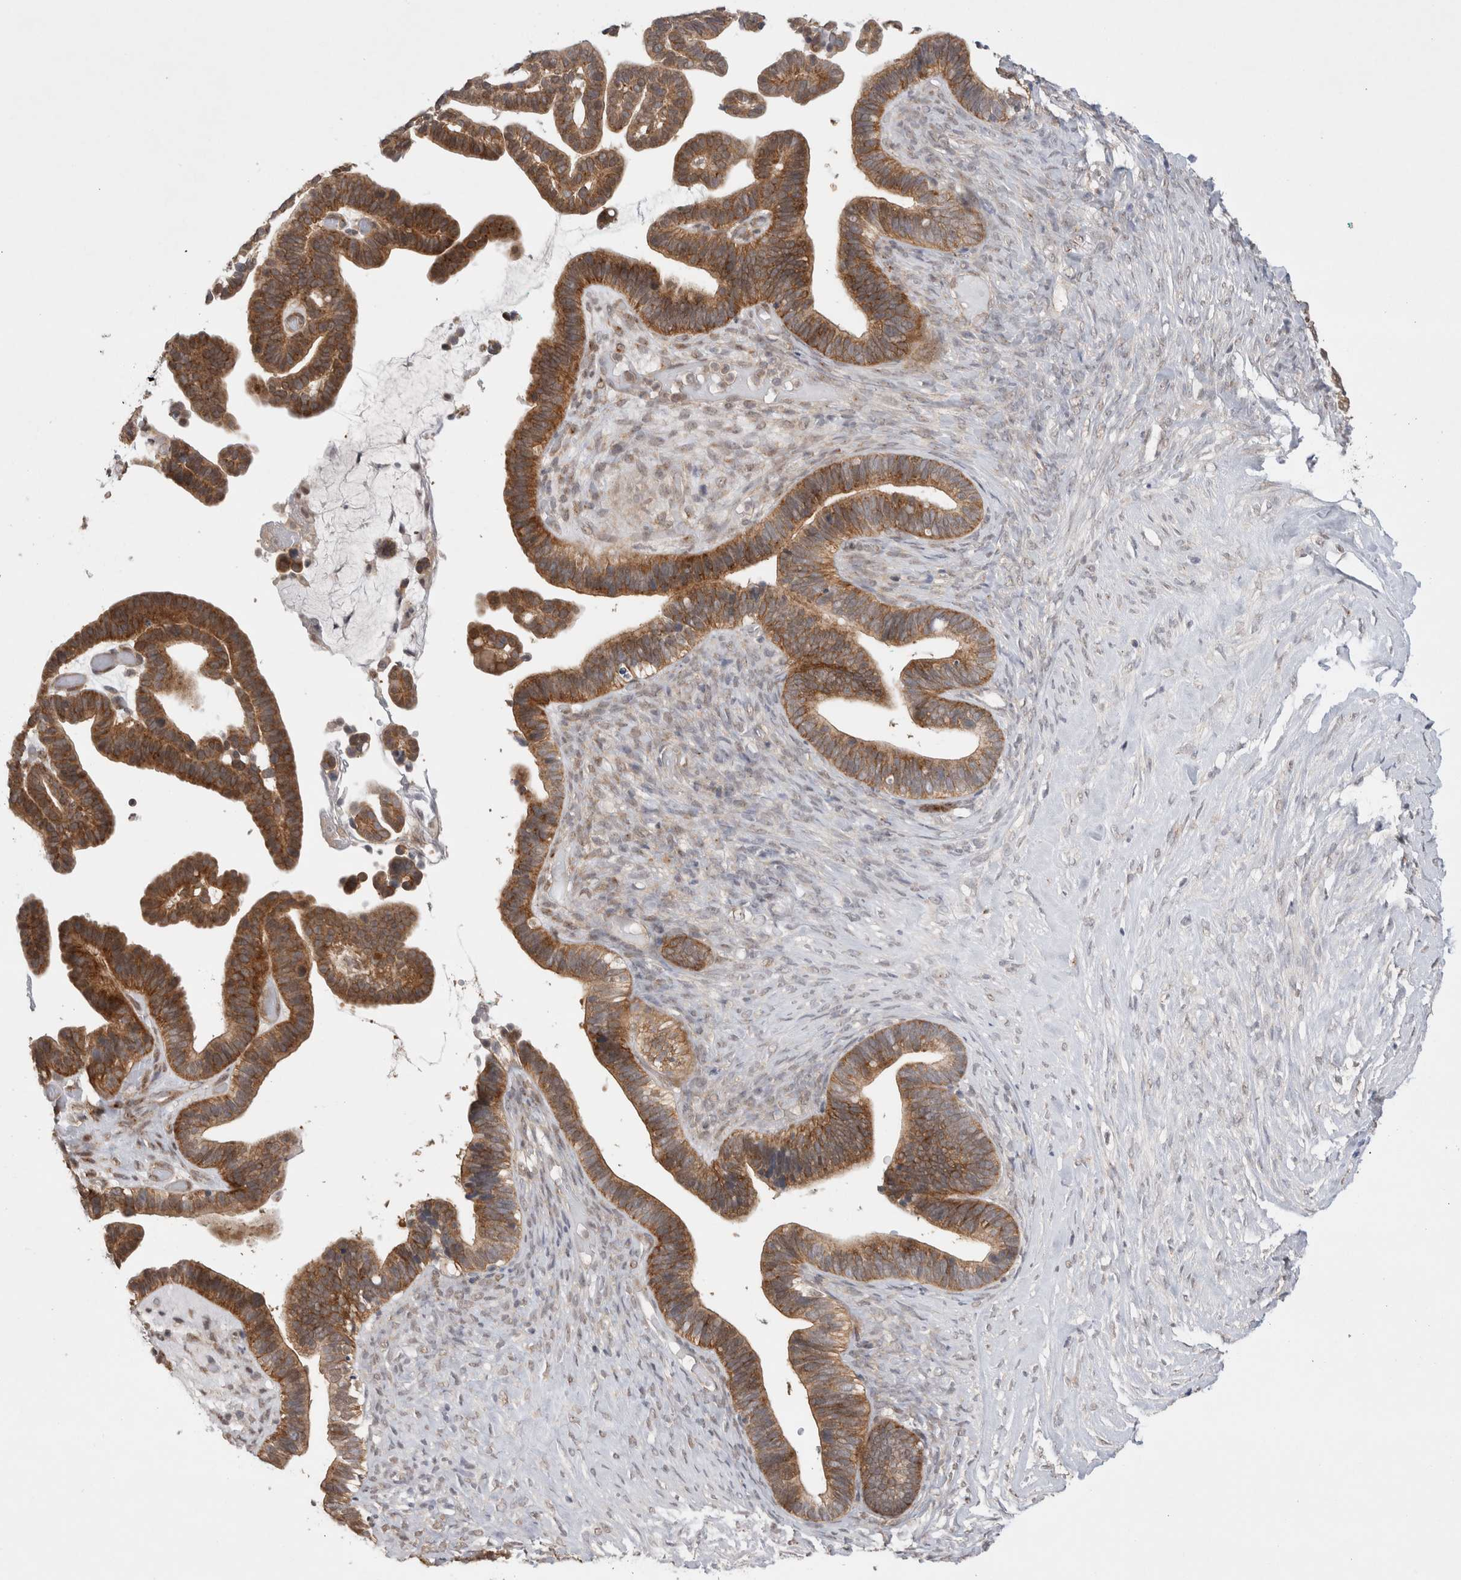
{"staining": {"intensity": "moderate", "quantity": ">75%", "location": "cytoplasmic/membranous"}, "tissue": "ovarian cancer", "cell_type": "Tumor cells", "image_type": "cancer", "snomed": [{"axis": "morphology", "description": "Cystadenocarcinoma, serous, NOS"}, {"axis": "topography", "description": "Ovary"}], "caption": "Brown immunohistochemical staining in ovarian serous cystadenocarcinoma demonstrates moderate cytoplasmic/membranous expression in approximately >75% of tumor cells.", "gene": "WIPF2", "patient": {"sex": "female", "age": 56}}